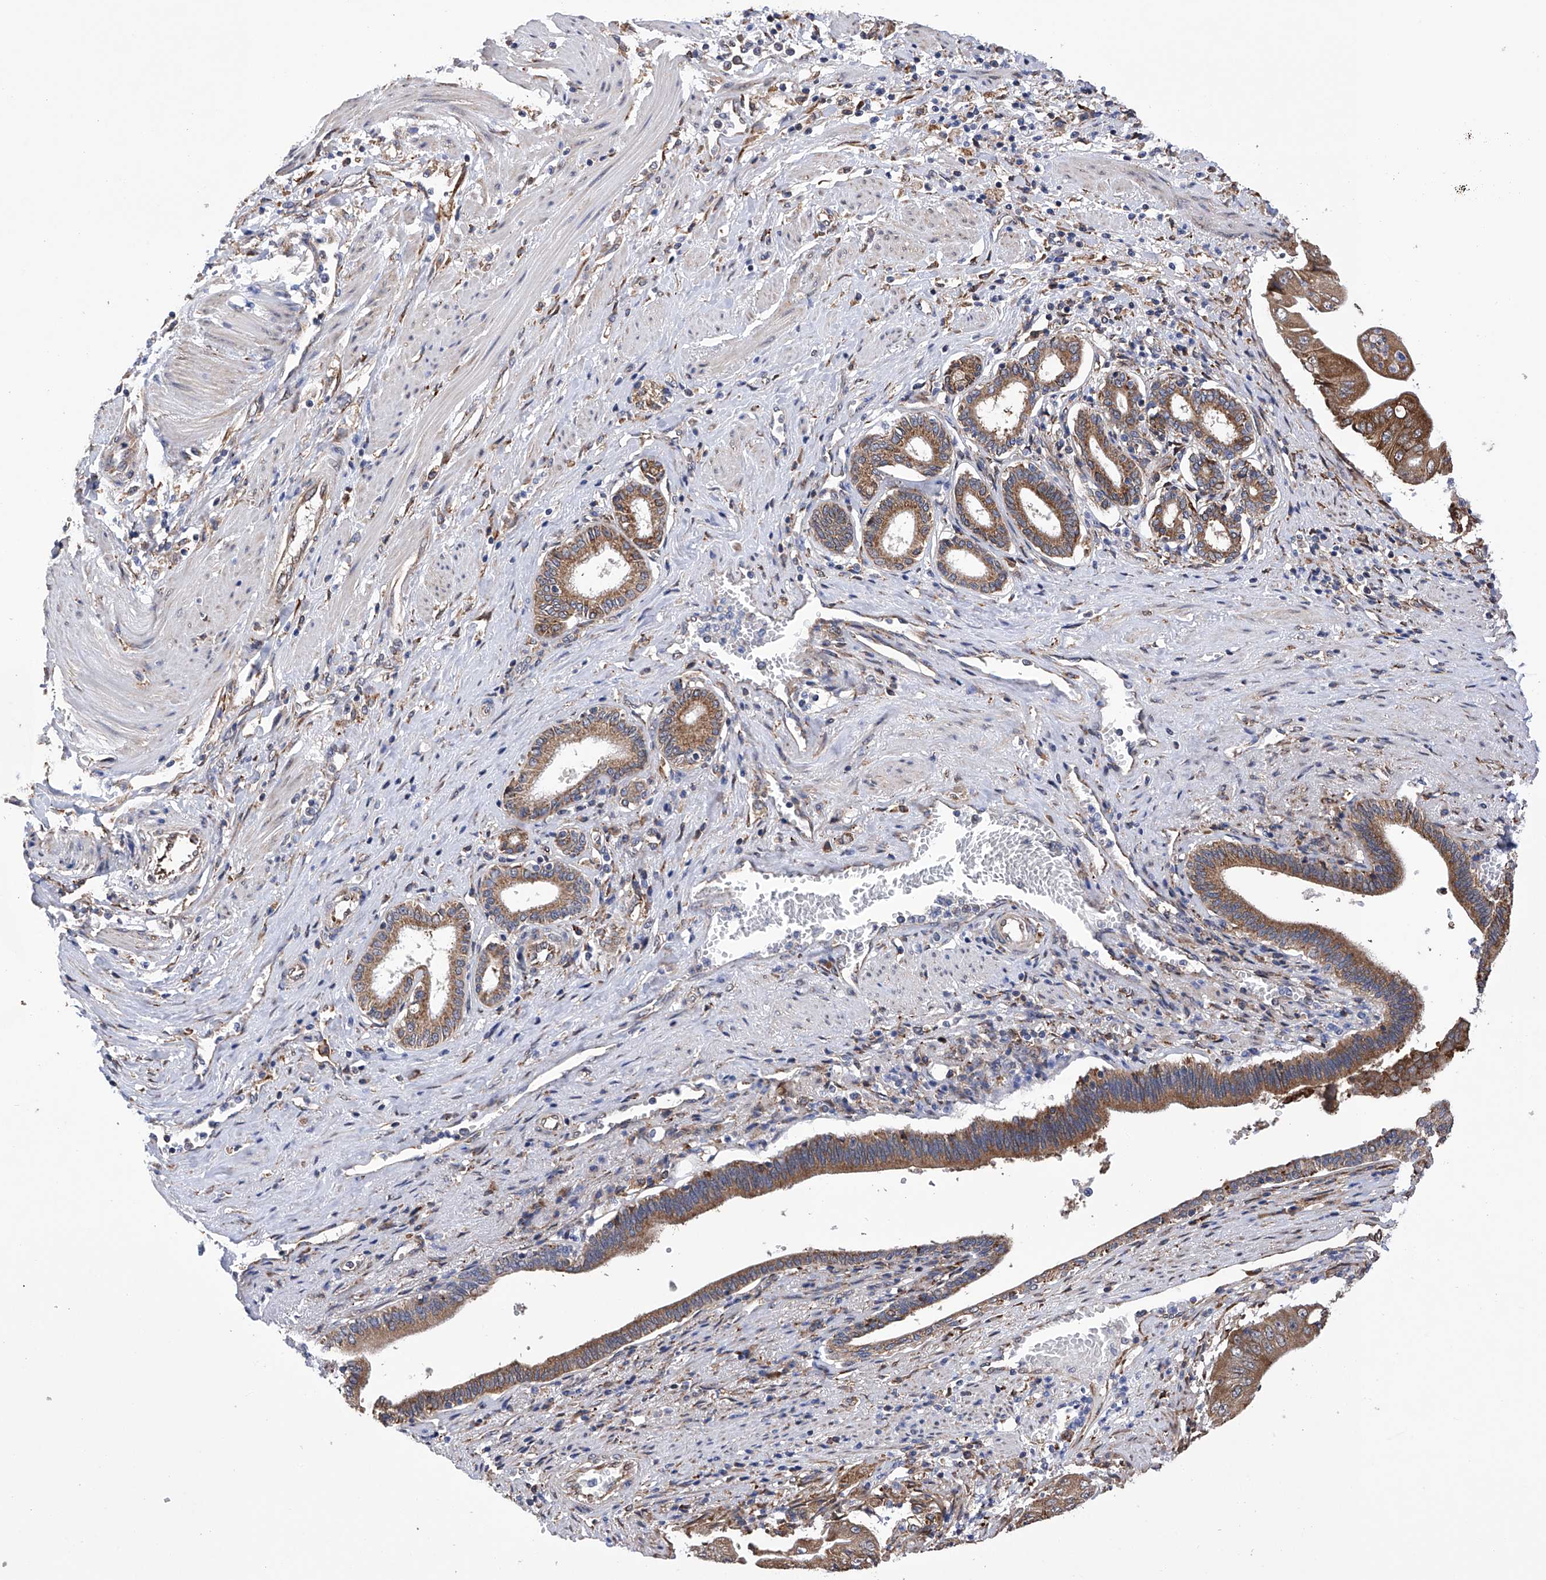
{"staining": {"intensity": "moderate", "quantity": ">75%", "location": "cytoplasmic/membranous"}, "tissue": "pancreatic cancer", "cell_type": "Tumor cells", "image_type": "cancer", "snomed": [{"axis": "morphology", "description": "Adenocarcinoma, NOS"}, {"axis": "topography", "description": "Pancreas"}], "caption": "Pancreatic adenocarcinoma tissue exhibits moderate cytoplasmic/membranous expression in approximately >75% of tumor cells", "gene": "DNAH8", "patient": {"sex": "female", "age": 77}}